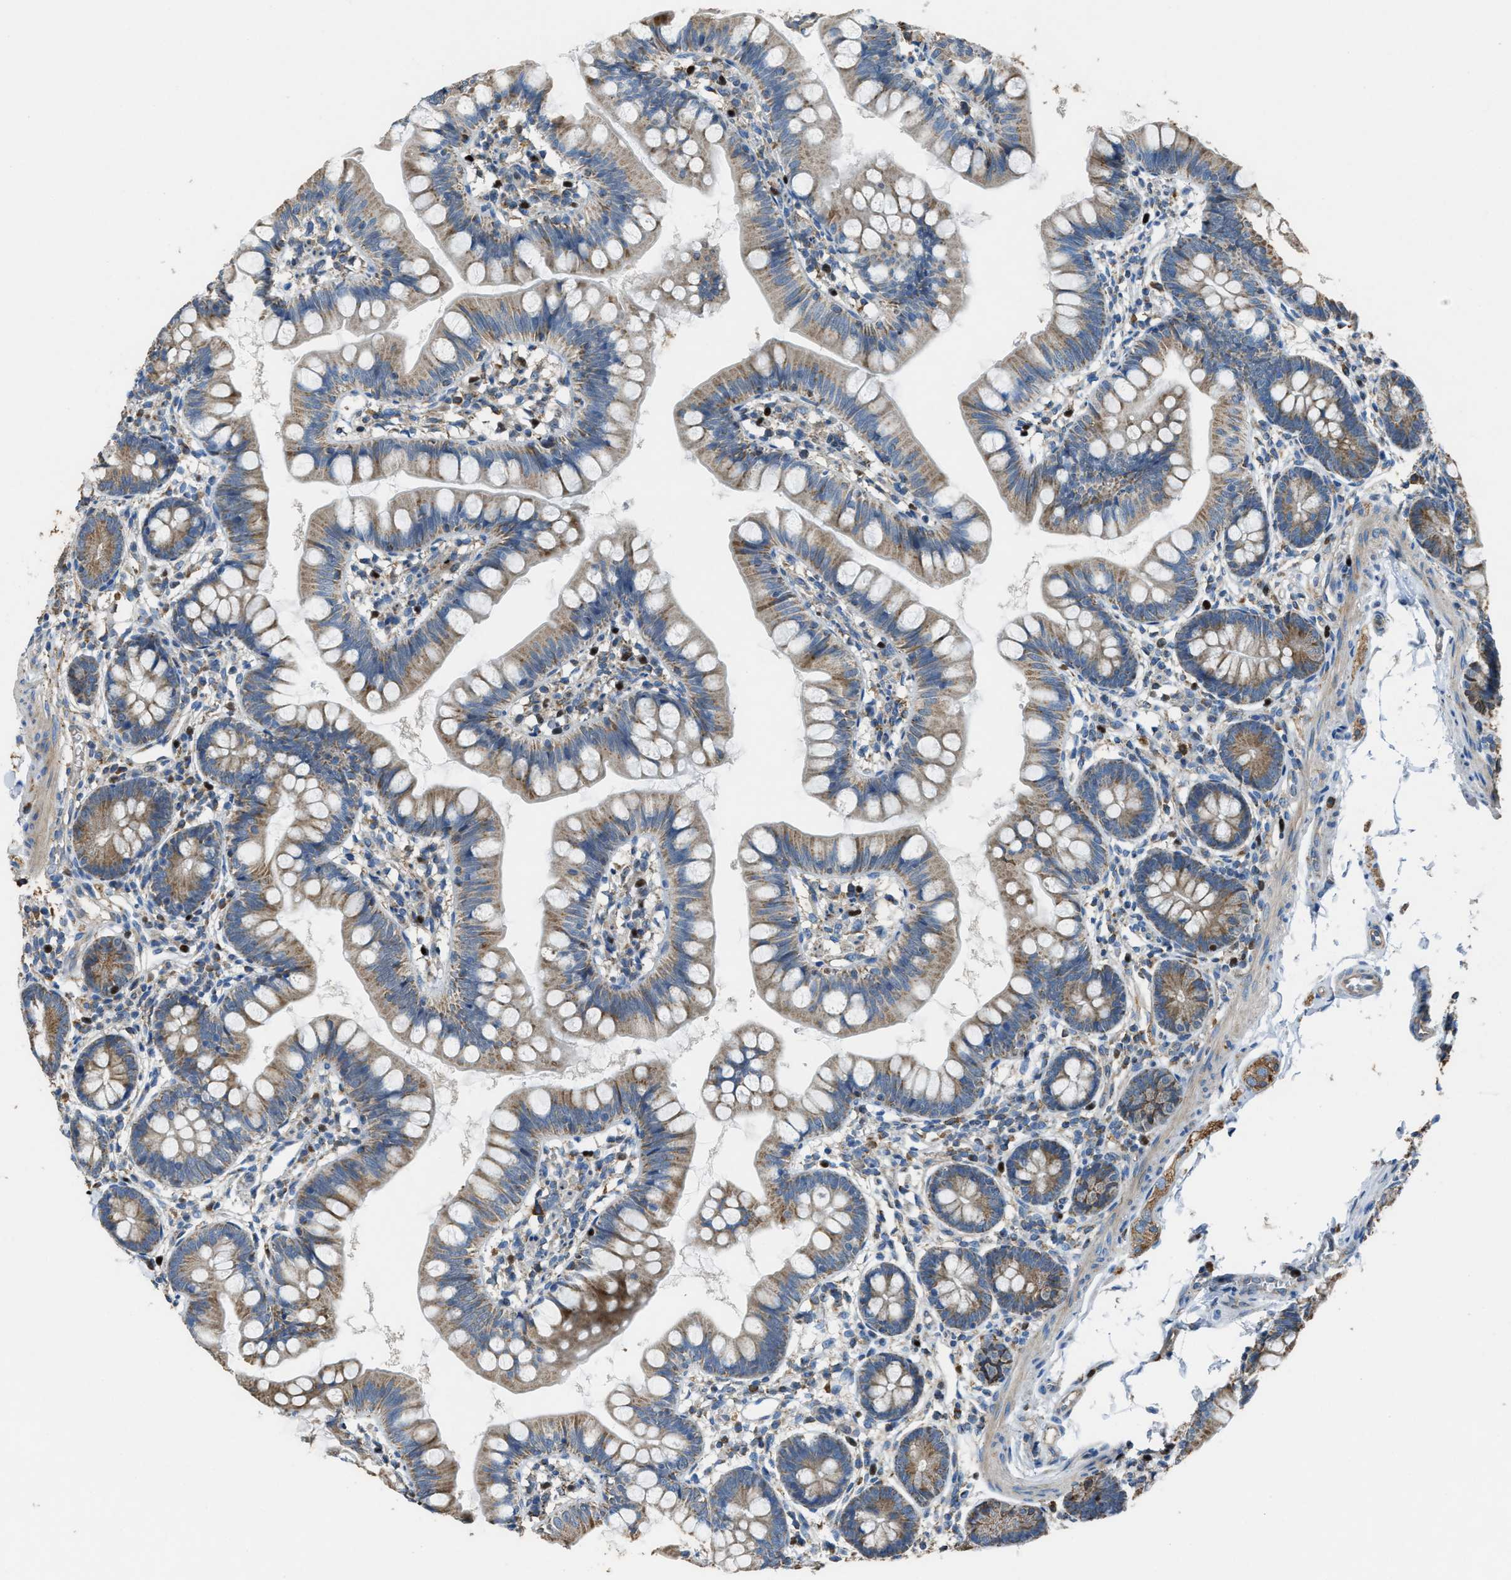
{"staining": {"intensity": "moderate", "quantity": ">75%", "location": "cytoplasmic/membranous"}, "tissue": "small intestine", "cell_type": "Glandular cells", "image_type": "normal", "snomed": [{"axis": "morphology", "description": "Normal tissue, NOS"}, {"axis": "topography", "description": "Small intestine"}], "caption": "Moderate cytoplasmic/membranous protein staining is appreciated in about >75% of glandular cells in small intestine.", "gene": "SLC25A11", "patient": {"sex": "male", "age": 7}}